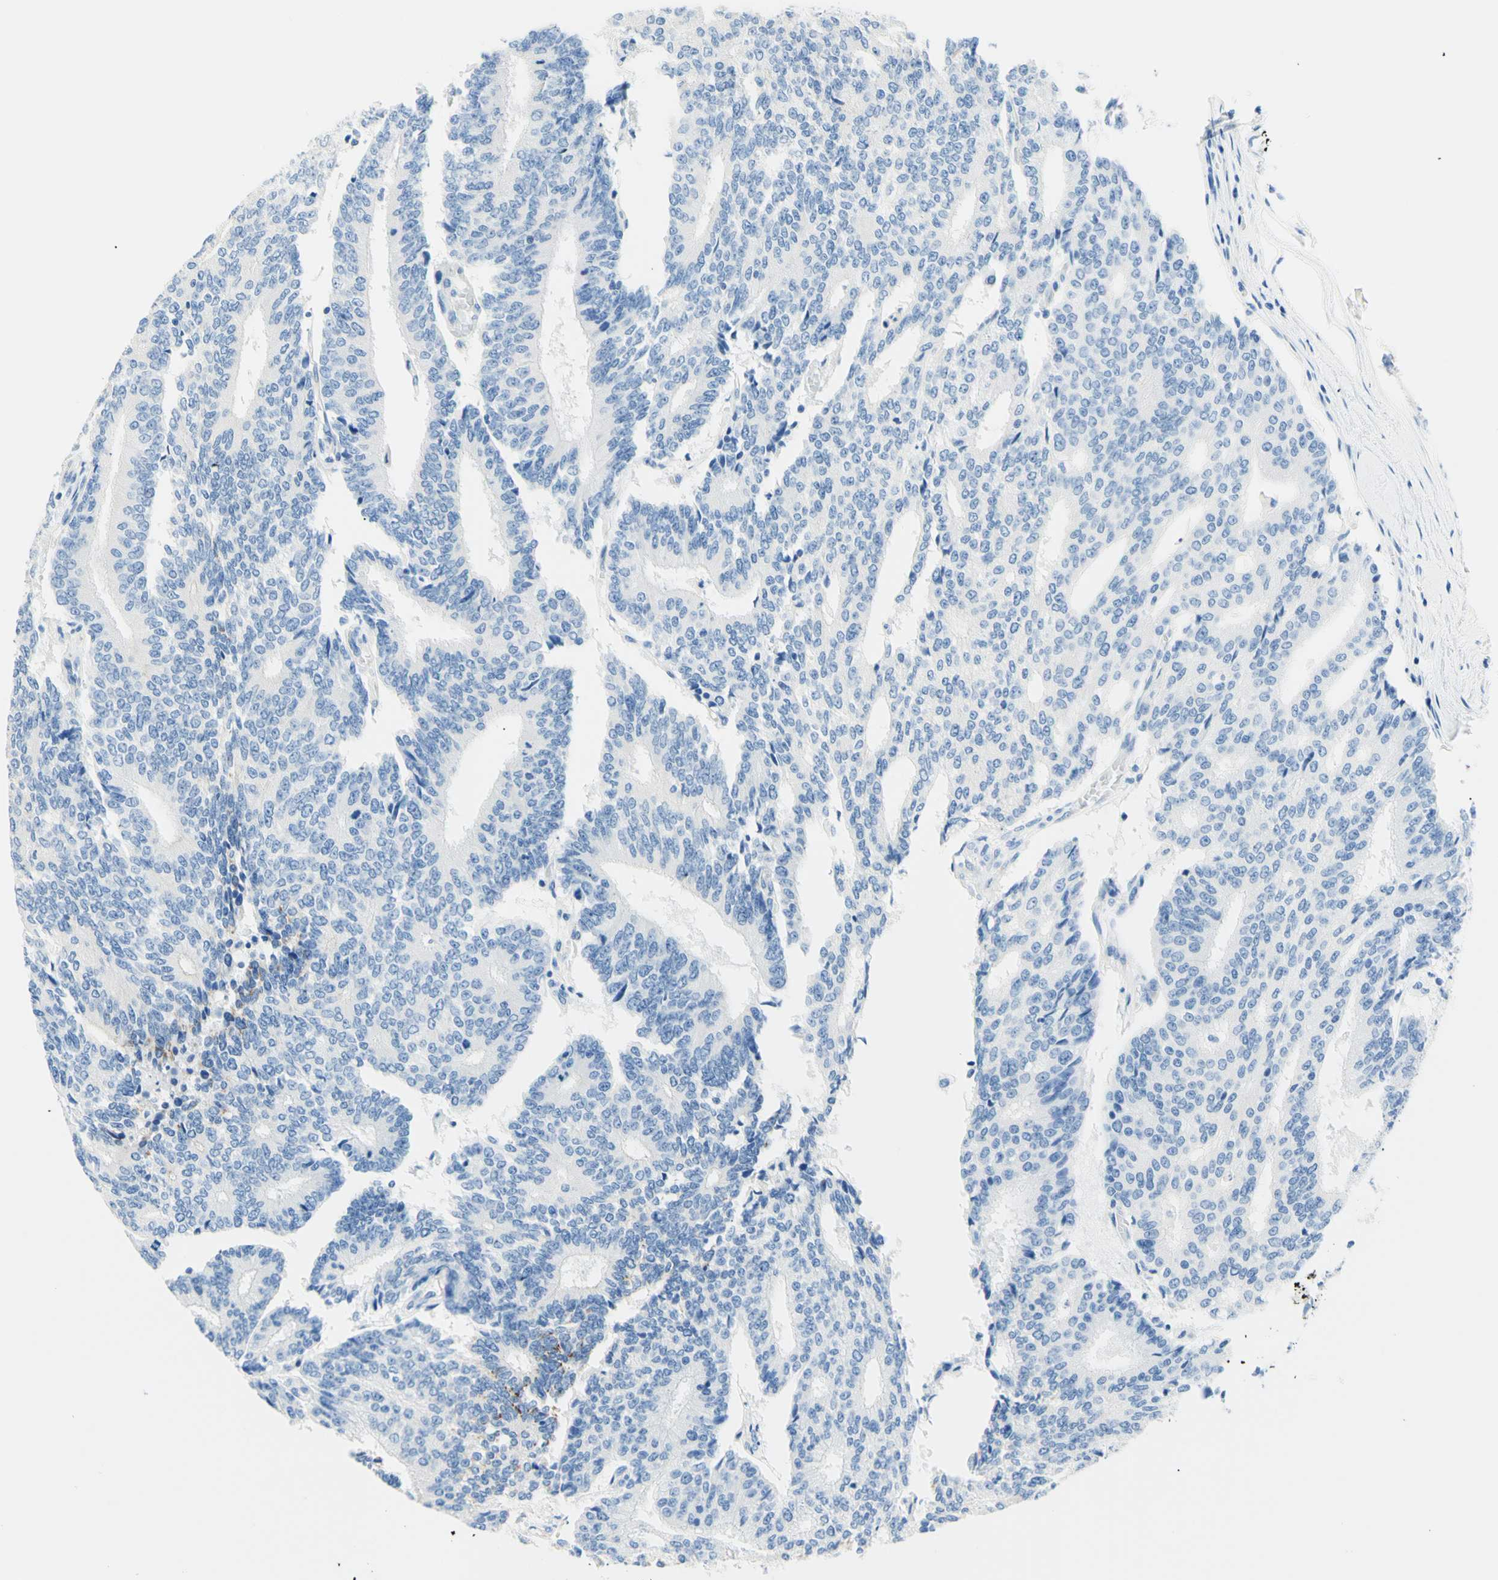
{"staining": {"intensity": "negative", "quantity": "none", "location": "none"}, "tissue": "prostate cancer", "cell_type": "Tumor cells", "image_type": "cancer", "snomed": [{"axis": "morphology", "description": "Normal tissue, NOS"}, {"axis": "morphology", "description": "Adenocarcinoma, High grade"}, {"axis": "topography", "description": "Prostate"}, {"axis": "topography", "description": "Seminal veicle"}], "caption": "The immunohistochemistry (IHC) histopathology image has no significant positivity in tumor cells of prostate adenocarcinoma (high-grade) tissue.", "gene": "HPCA", "patient": {"sex": "male", "age": 55}}